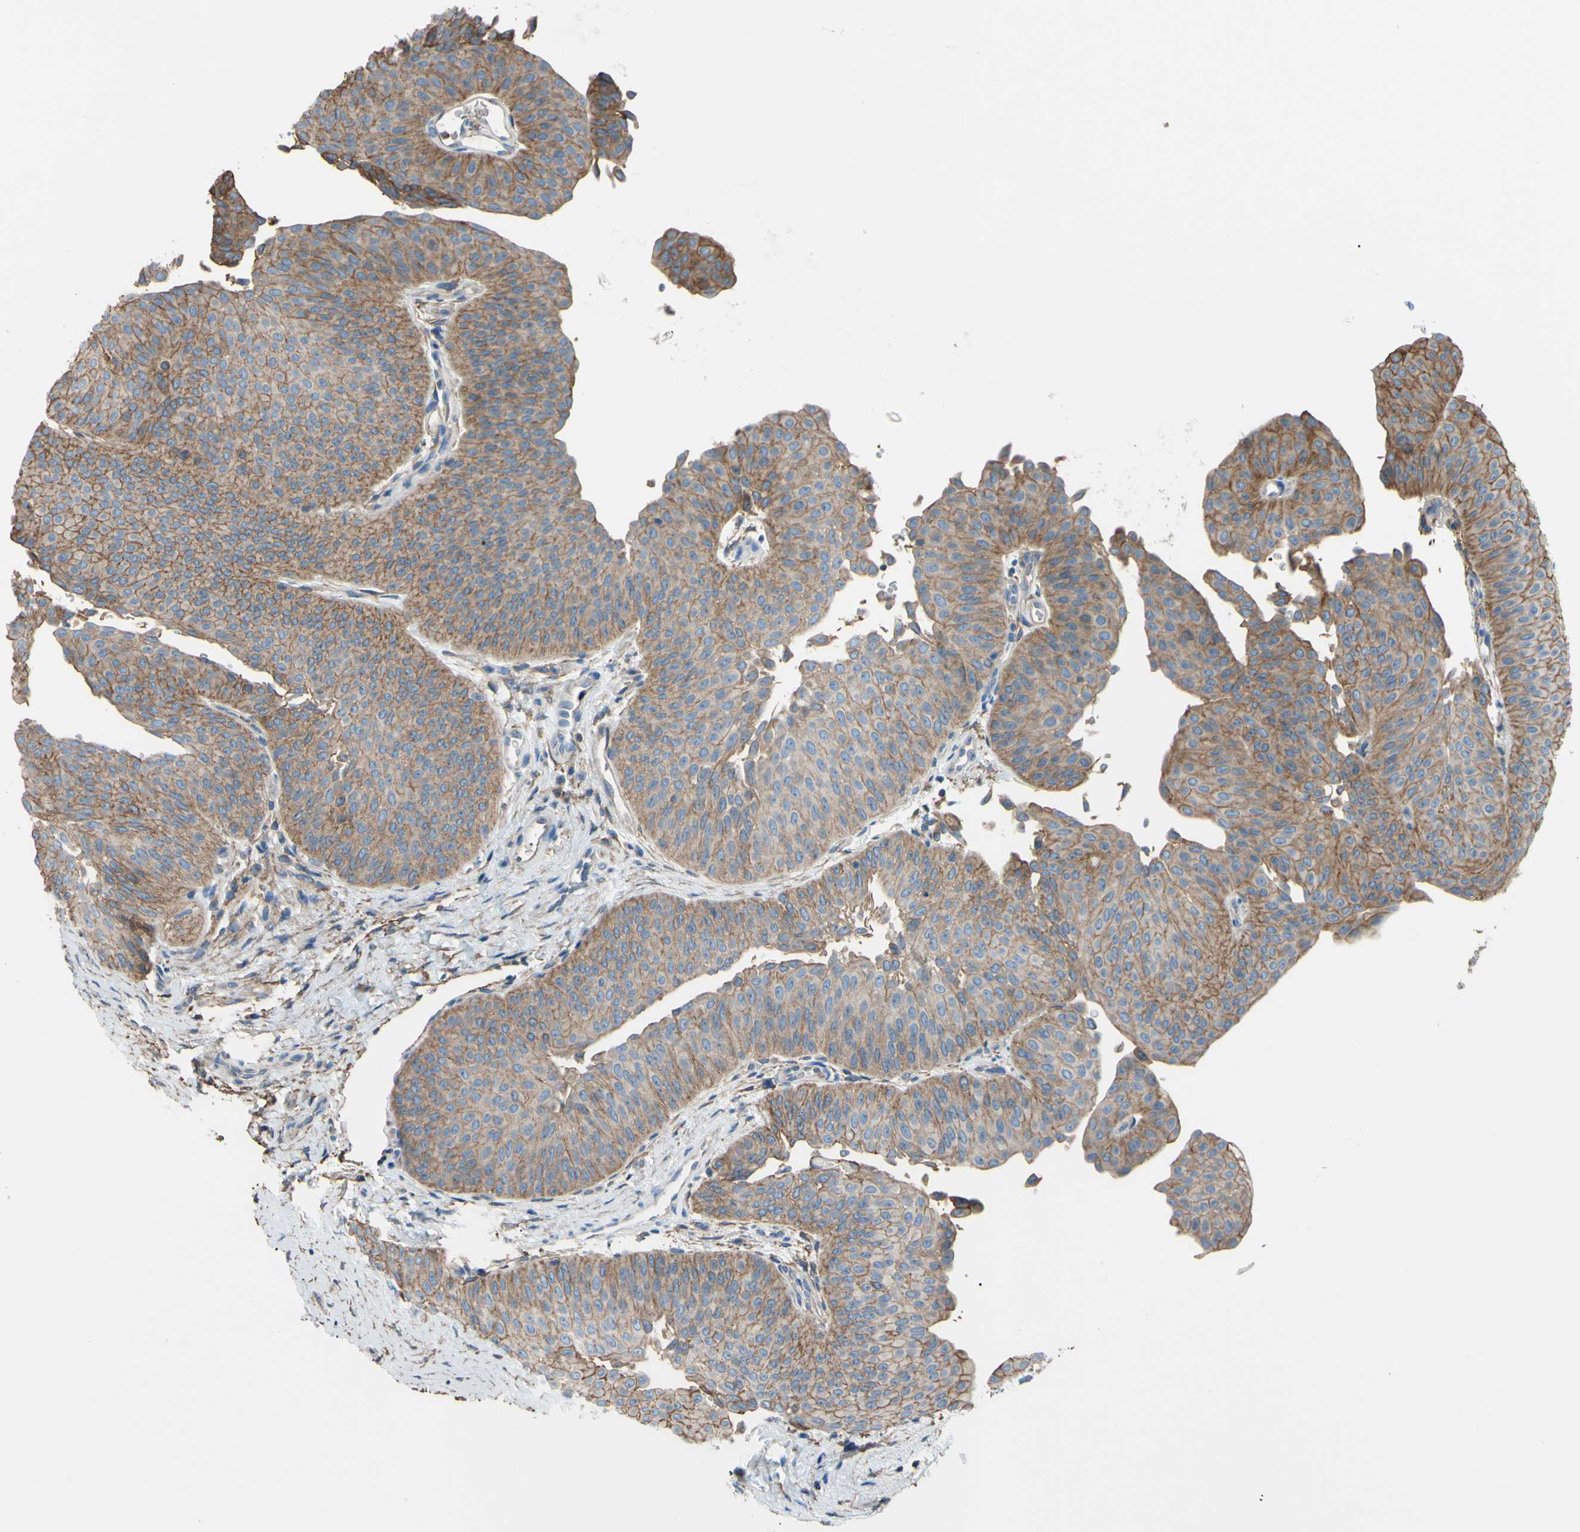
{"staining": {"intensity": "weak", "quantity": ">75%", "location": "cytoplasmic/membranous"}, "tissue": "urothelial cancer", "cell_type": "Tumor cells", "image_type": "cancer", "snomed": [{"axis": "morphology", "description": "Urothelial carcinoma, Low grade"}, {"axis": "topography", "description": "Urinary bladder"}], "caption": "Protein expression analysis of low-grade urothelial carcinoma demonstrates weak cytoplasmic/membranous staining in approximately >75% of tumor cells. (brown staining indicates protein expression, while blue staining denotes nuclei).", "gene": "ADD1", "patient": {"sex": "female", "age": 60}}